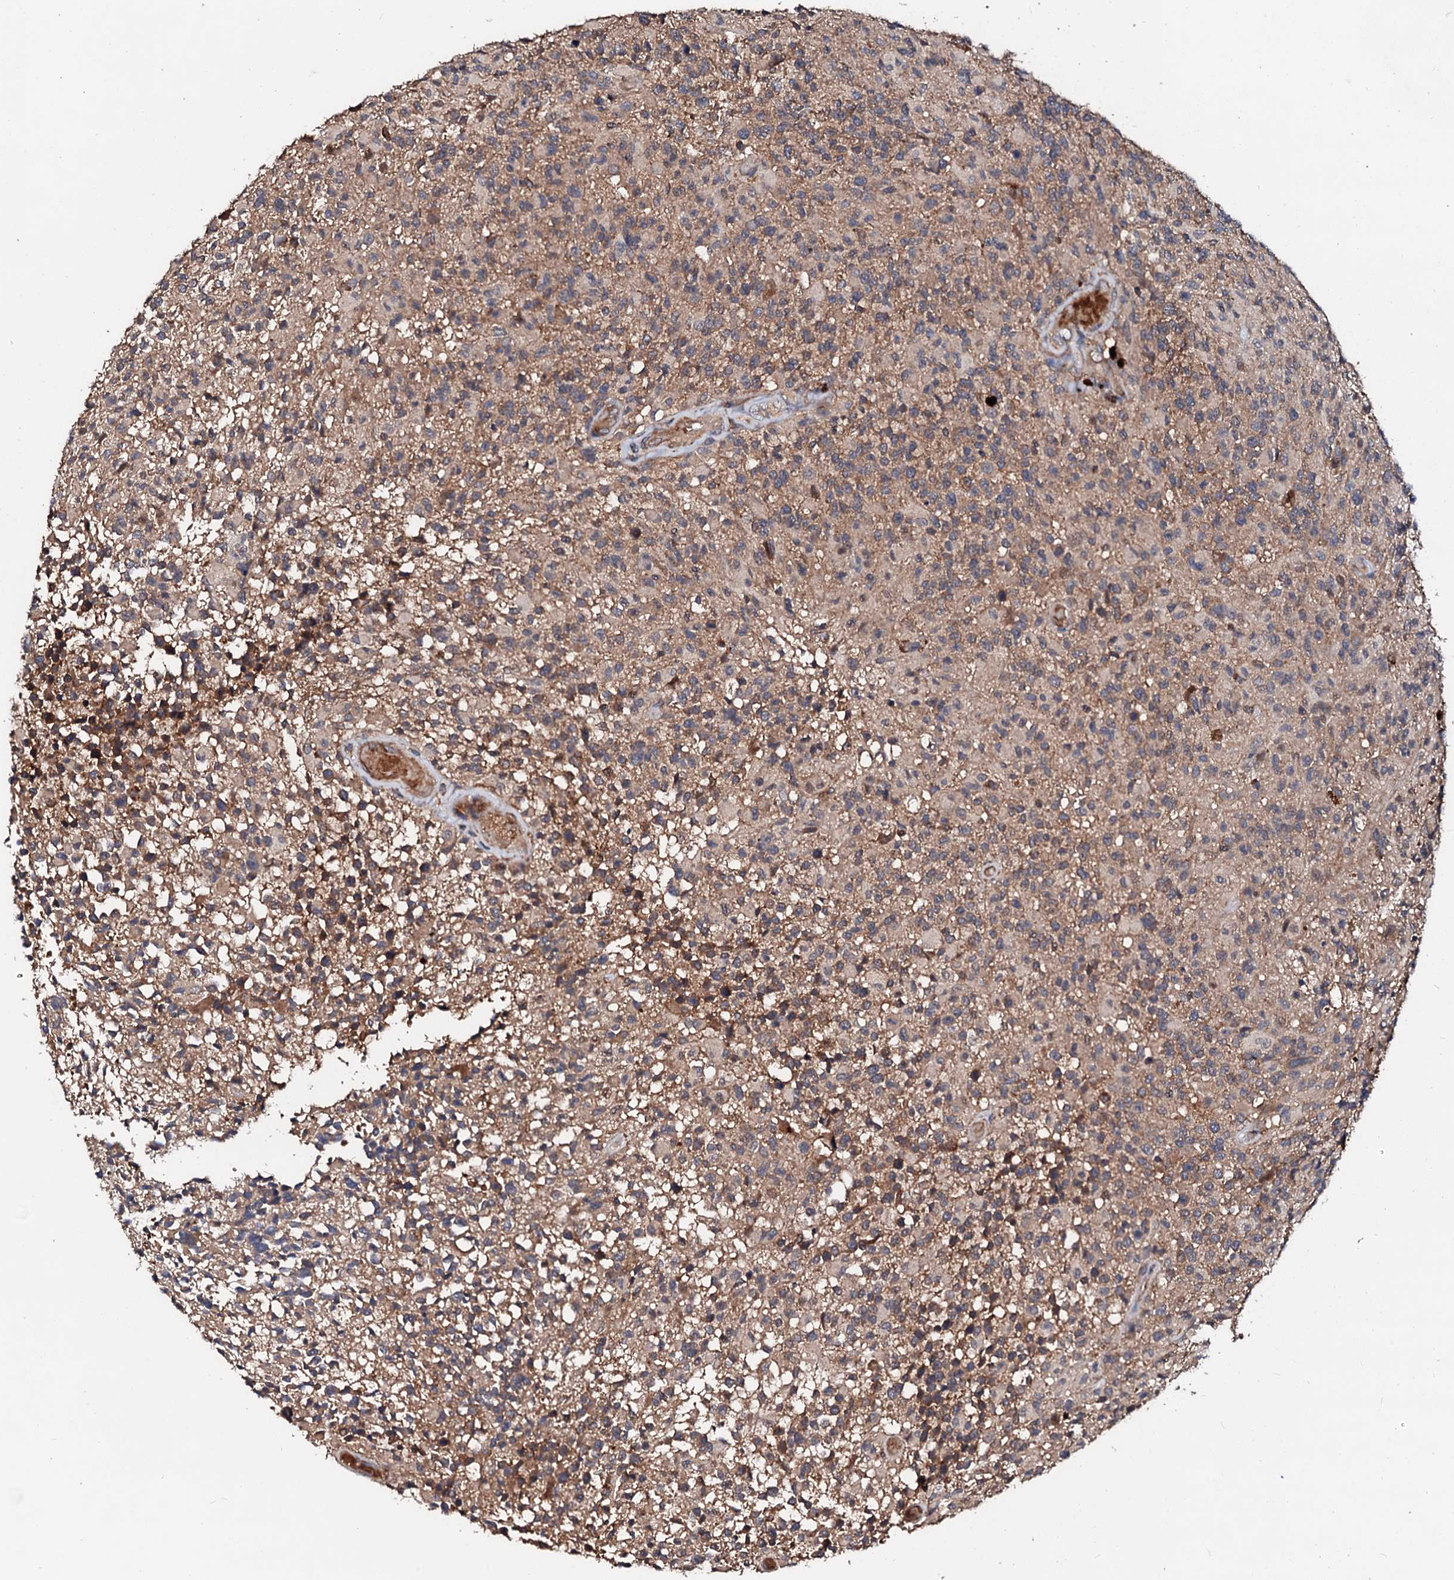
{"staining": {"intensity": "moderate", "quantity": "<25%", "location": "cytoplasmic/membranous"}, "tissue": "glioma", "cell_type": "Tumor cells", "image_type": "cancer", "snomed": [{"axis": "morphology", "description": "Glioma, malignant, High grade"}, {"axis": "morphology", "description": "Glioblastoma, NOS"}, {"axis": "topography", "description": "Brain"}], "caption": "This photomicrograph shows glioblastoma stained with immunohistochemistry to label a protein in brown. The cytoplasmic/membranous of tumor cells show moderate positivity for the protein. Nuclei are counter-stained blue.", "gene": "EXTL1", "patient": {"sex": "male", "age": 60}}